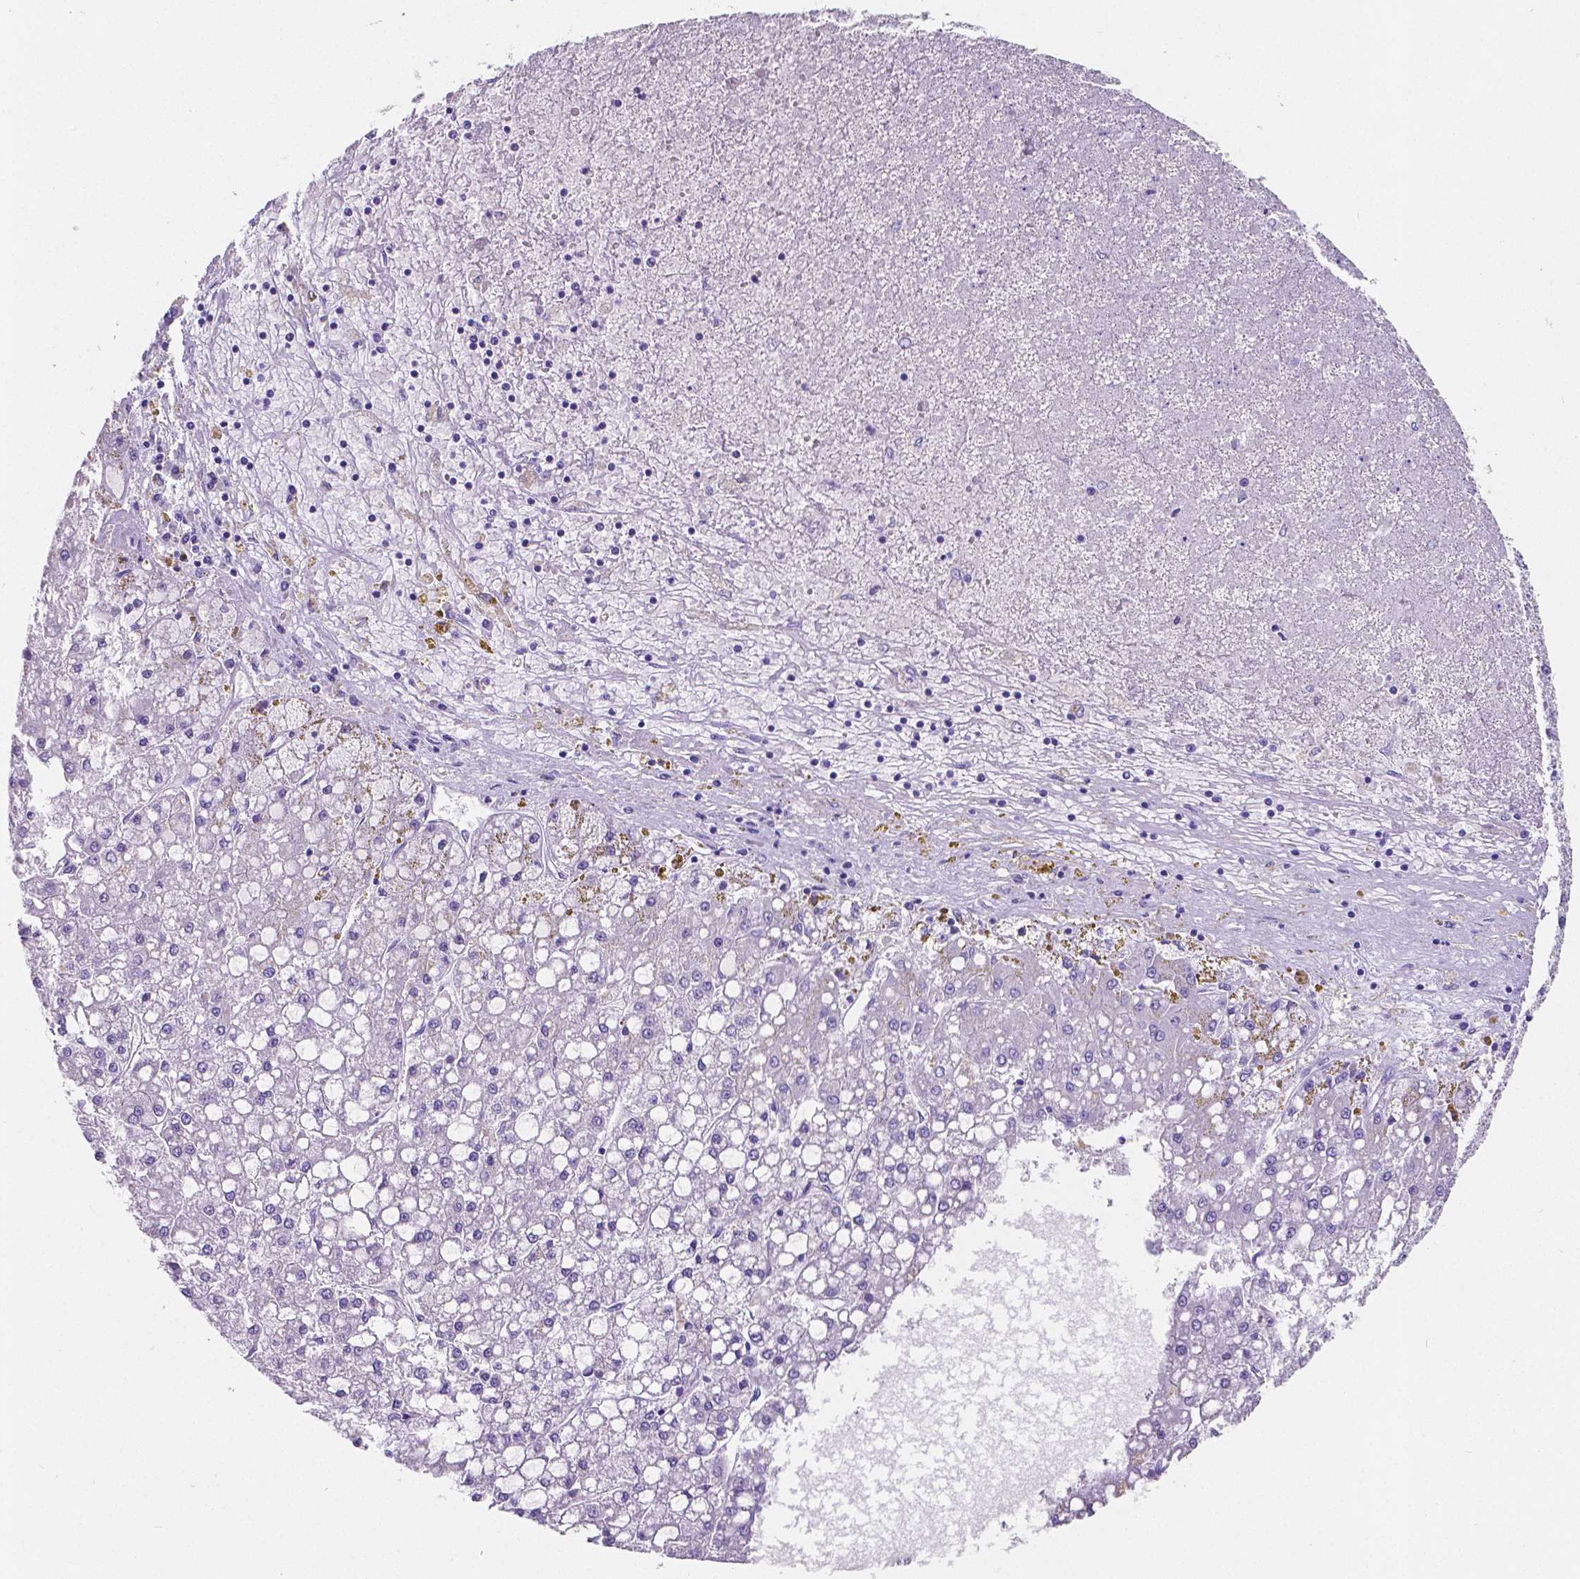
{"staining": {"intensity": "negative", "quantity": "none", "location": "none"}, "tissue": "liver cancer", "cell_type": "Tumor cells", "image_type": "cancer", "snomed": [{"axis": "morphology", "description": "Carcinoma, Hepatocellular, NOS"}, {"axis": "topography", "description": "Liver"}], "caption": "An immunohistochemistry (IHC) histopathology image of liver cancer (hepatocellular carcinoma) is shown. There is no staining in tumor cells of liver cancer (hepatocellular carcinoma).", "gene": "SATB2", "patient": {"sex": "male", "age": 67}}